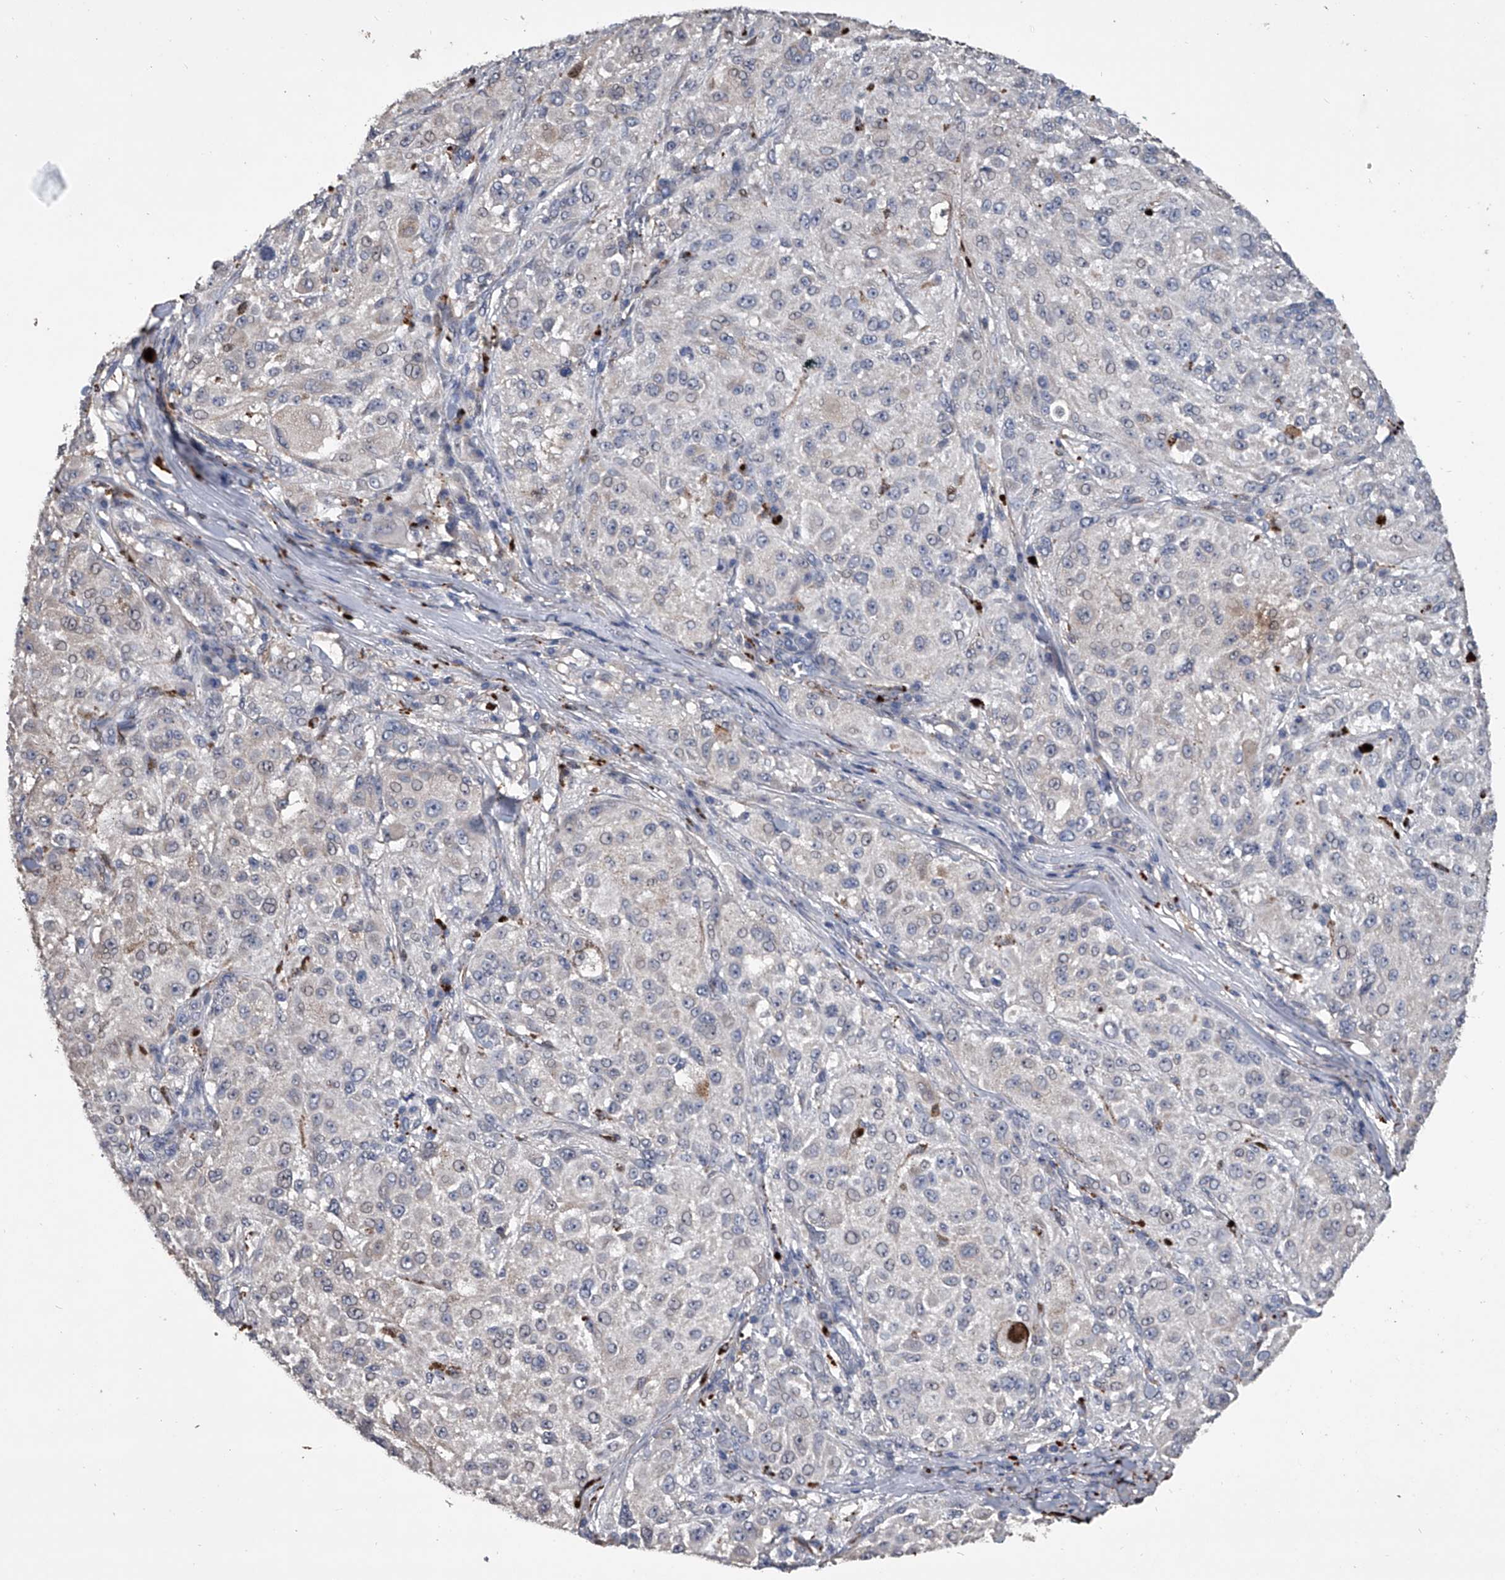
{"staining": {"intensity": "negative", "quantity": "none", "location": "none"}, "tissue": "melanoma", "cell_type": "Tumor cells", "image_type": "cancer", "snomed": [{"axis": "morphology", "description": "Necrosis, NOS"}, {"axis": "morphology", "description": "Malignant melanoma, NOS"}, {"axis": "topography", "description": "Skin"}], "caption": "Melanoma was stained to show a protein in brown. There is no significant expression in tumor cells. (Brightfield microscopy of DAB (3,3'-diaminobenzidine) immunohistochemistry (IHC) at high magnification).", "gene": "DOCK9", "patient": {"sex": "female", "age": 87}}